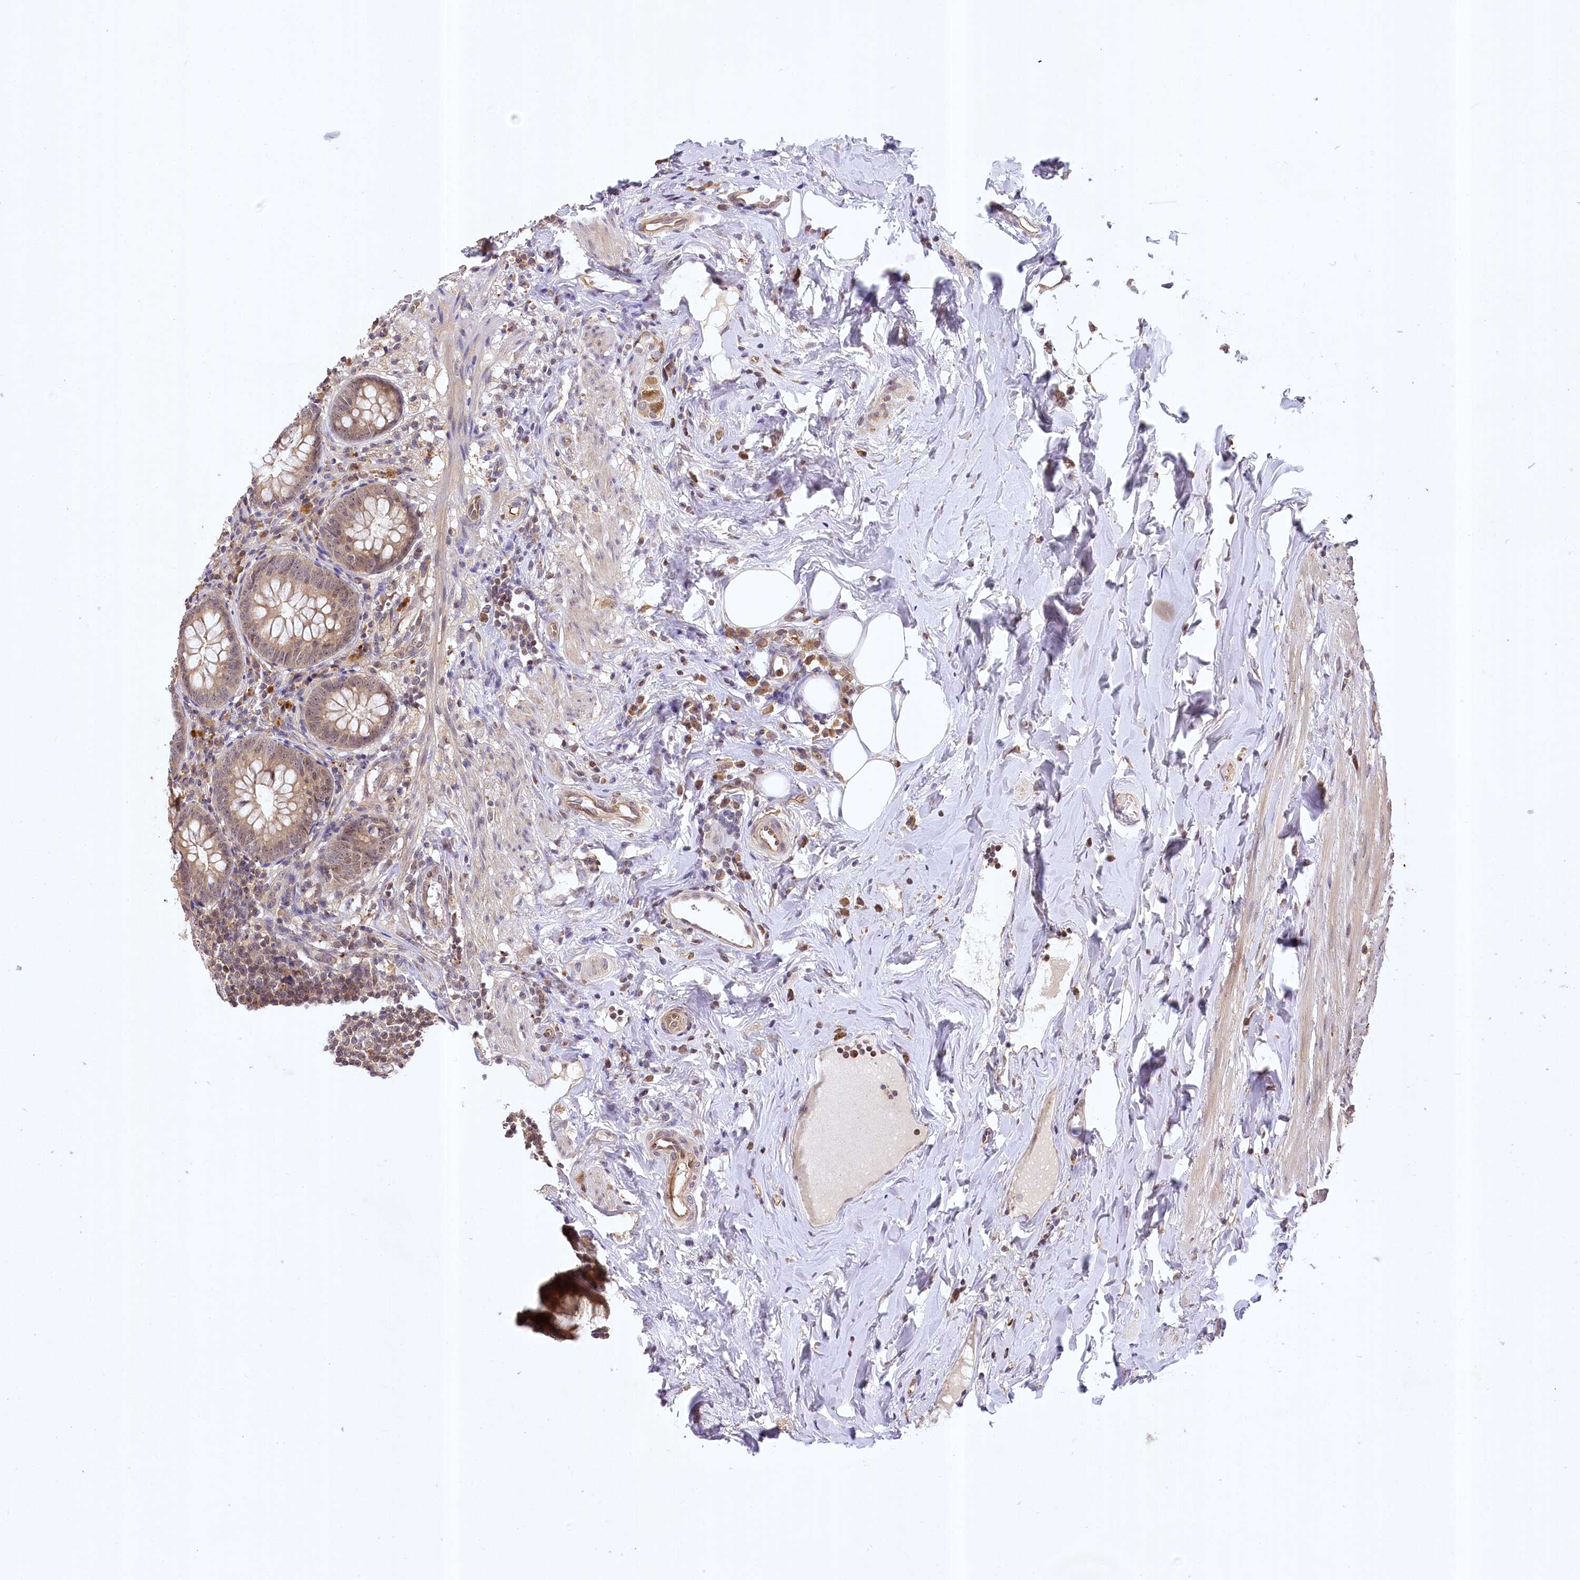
{"staining": {"intensity": "weak", "quantity": ">75%", "location": "cytoplasmic/membranous"}, "tissue": "appendix", "cell_type": "Glandular cells", "image_type": "normal", "snomed": [{"axis": "morphology", "description": "Normal tissue, NOS"}, {"axis": "topography", "description": "Appendix"}], "caption": "High-power microscopy captured an IHC micrograph of benign appendix, revealing weak cytoplasmic/membranous positivity in approximately >75% of glandular cells.", "gene": "SERGEF", "patient": {"sex": "female", "age": 54}}